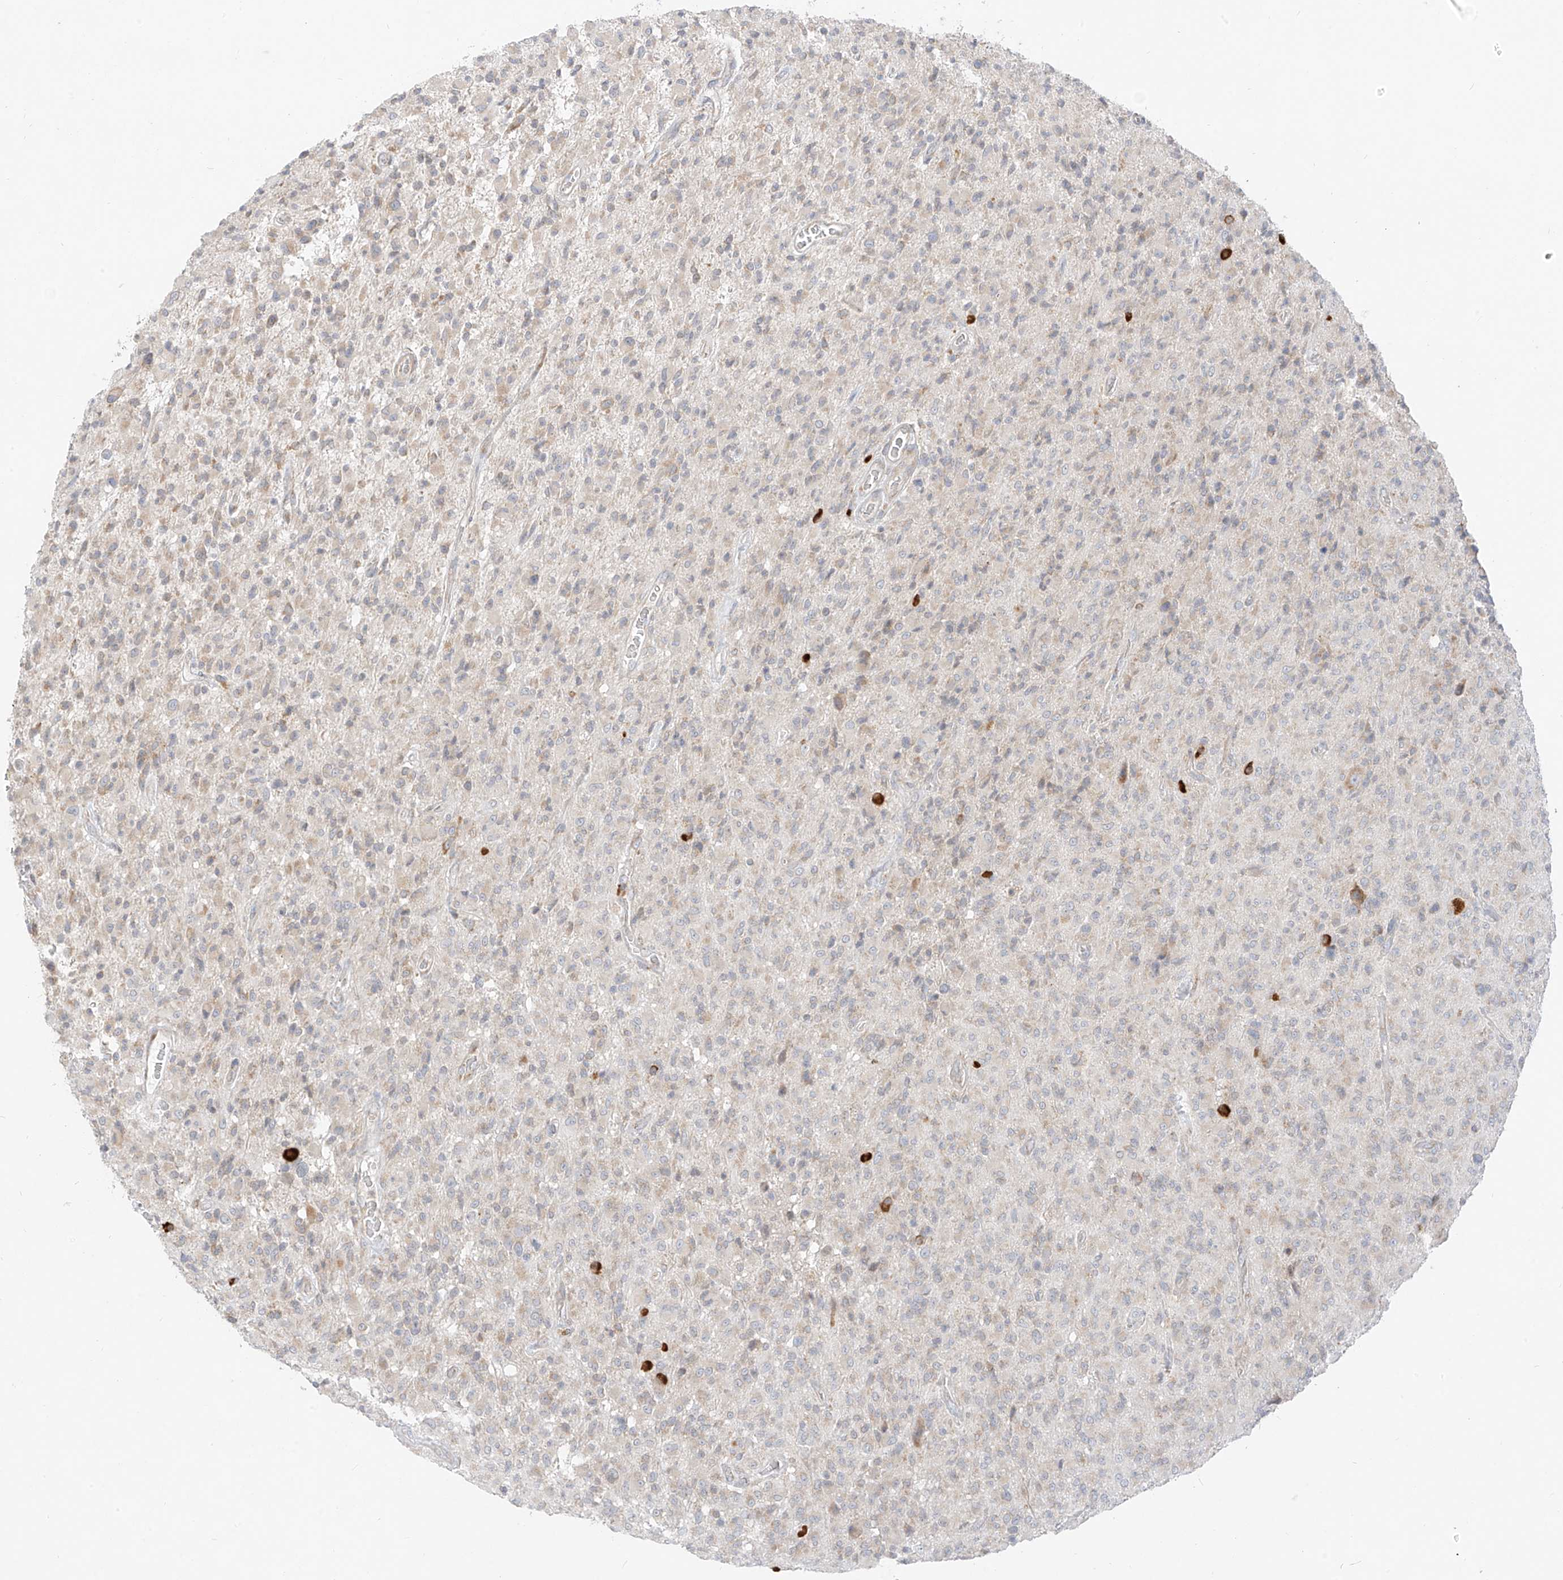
{"staining": {"intensity": "weak", "quantity": "<25%", "location": "cytoplasmic/membranous"}, "tissue": "glioma", "cell_type": "Tumor cells", "image_type": "cancer", "snomed": [{"axis": "morphology", "description": "Glioma, malignant, High grade"}, {"axis": "topography", "description": "Brain"}], "caption": "Tumor cells are negative for protein expression in human glioma.", "gene": "STT3A", "patient": {"sex": "female", "age": 57}}